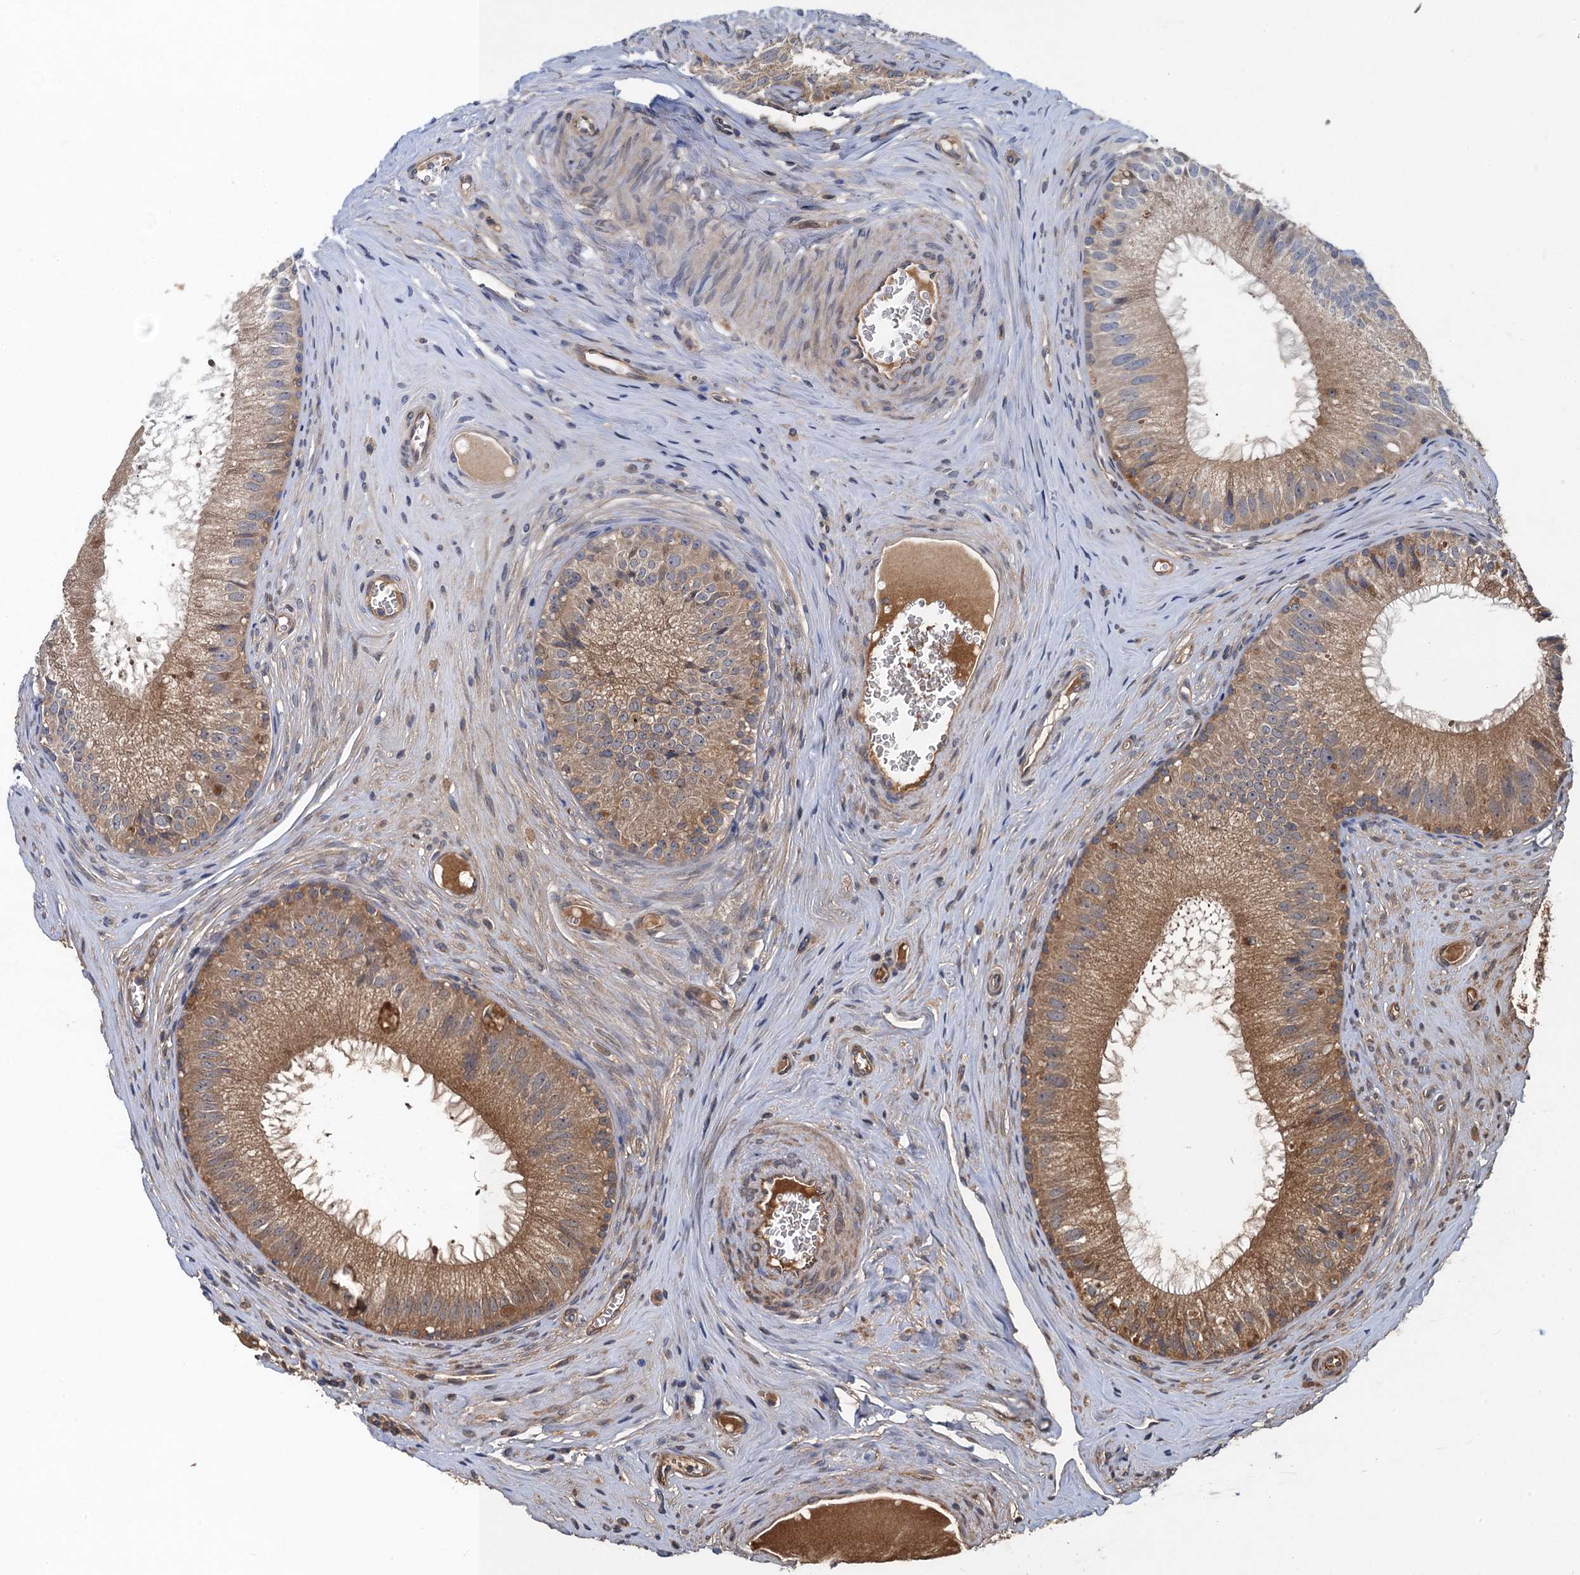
{"staining": {"intensity": "moderate", "quantity": ">75%", "location": "cytoplasmic/membranous"}, "tissue": "epididymis", "cell_type": "Glandular cells", "image_type": "normal", "snomed": [{"axis": "morphology", "description": "Normal tissue, NOS"}, {"axis": "topography", "description": "Epididymis"}], "caption": "Unremarkable epididymis displays moderate cytoplasmic/membranous staining in approximately >75% of glandular cells, visualized by immunohistochemistry.", "gene": "SNAP29", "patient": {"sex": "male", "age": 46}}